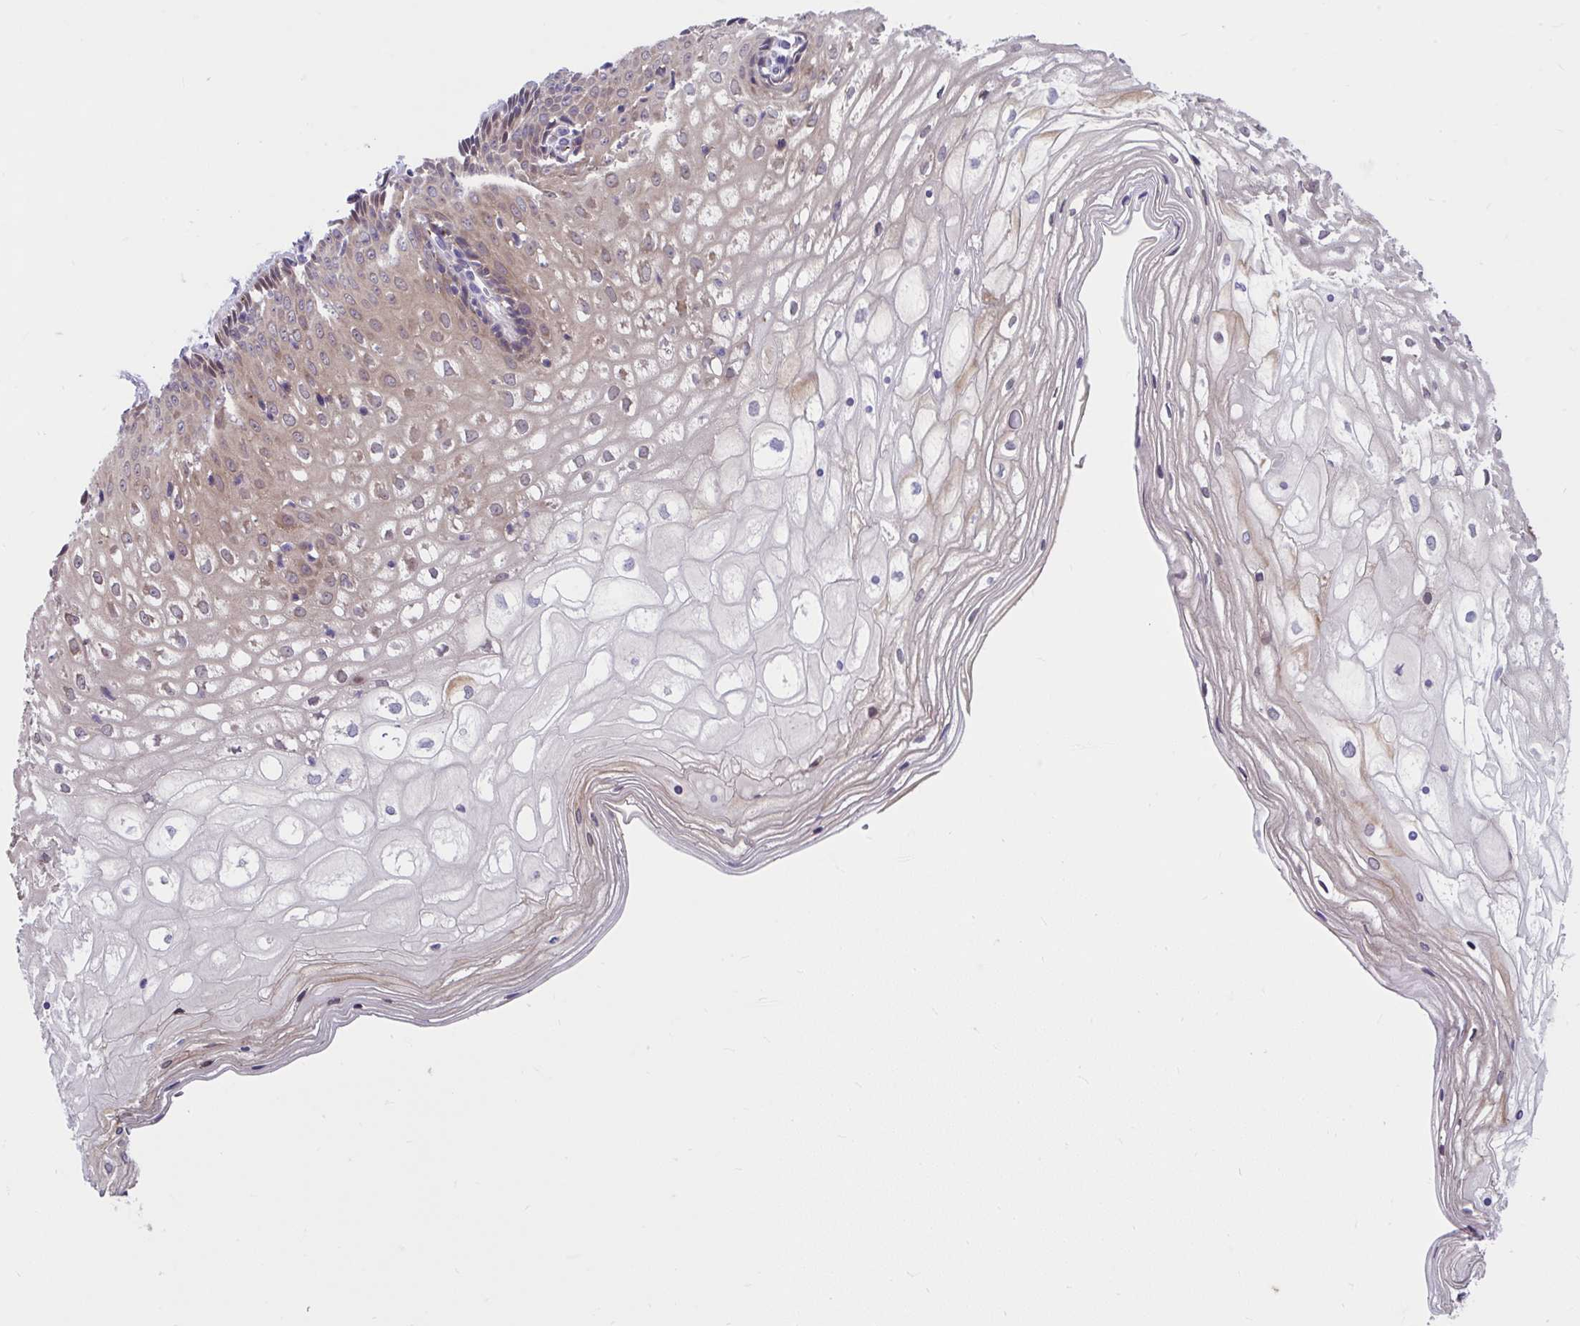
{"staining": {"intensity": "weak", "quantity": "<25%", "location": "cytoplasmic/membranous"}, "tissue": "cervix", "cell_type": "Glandular cells", "image_type": "normal", "snomed": [{"axis": "morphology", "description": "Normal tissue, NOS"}, {"axis": "topography", "description": "Cervix"}], "caption": "DAB (3,3'-diaminobenzidine) immunohistochemical staining of benign human cervix demonstrates no significant staining in glandular cells.", "gene": "PCDHB7", "patient": {"sex": "female", "age": 36}}